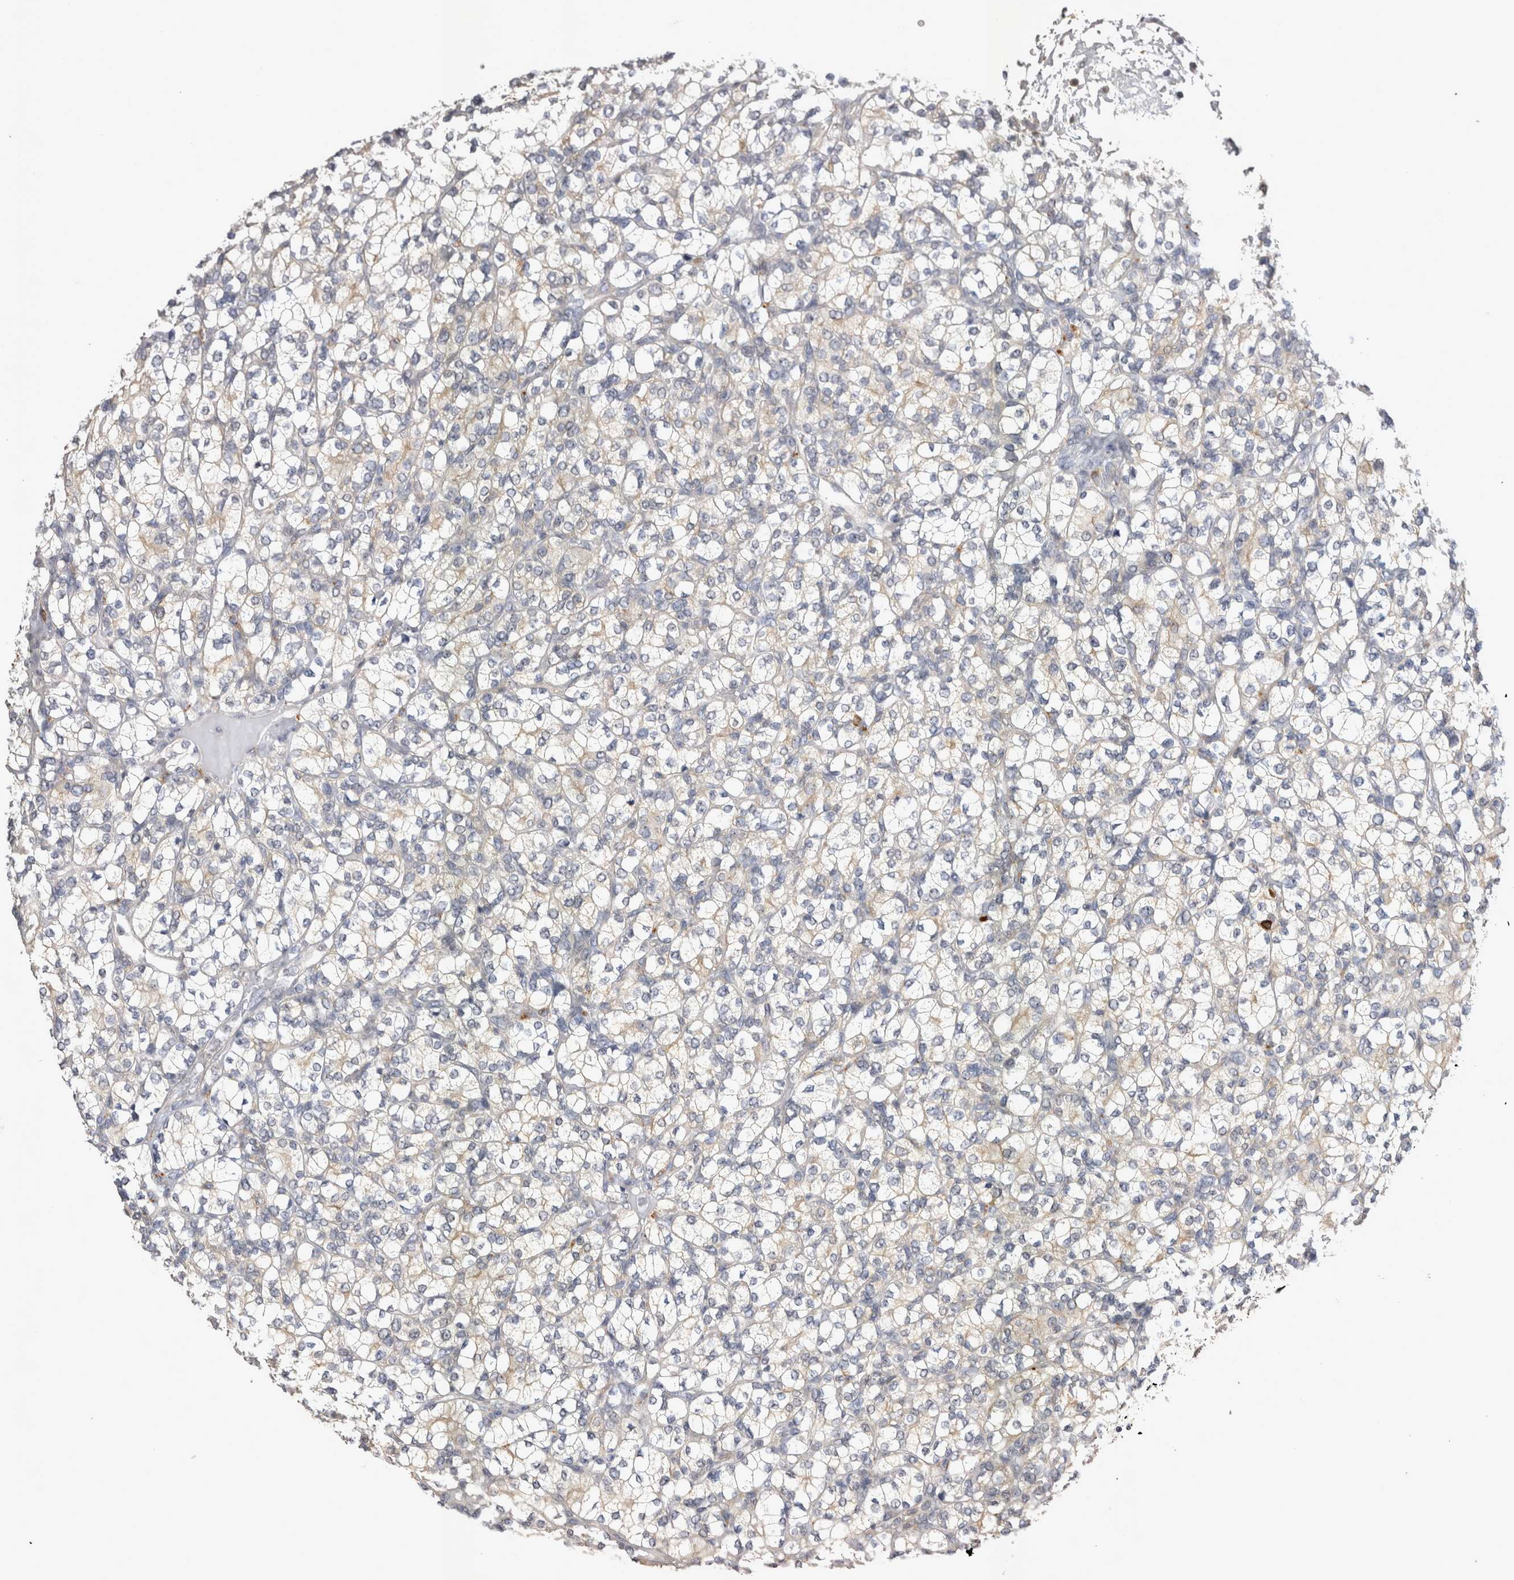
{"staining": {"intensity": "negative", "quantity": "none", "location": "none"}, "tissue": "renal cancer", "cell_type": "Tumor cells", "image_type": "cancer", "snomed": [{"axis": "morphology", "description": "Adenocarcinoma, NOS"}, {"axis": "topography", "description": "Kidney"}], "caption": "This is an immunohistochemistry image of renal cancer (adenocarcinoma). There is no staining in tumor cells.", "gene": "CTBS", "patient": {"sex": "male", "age": 77}}